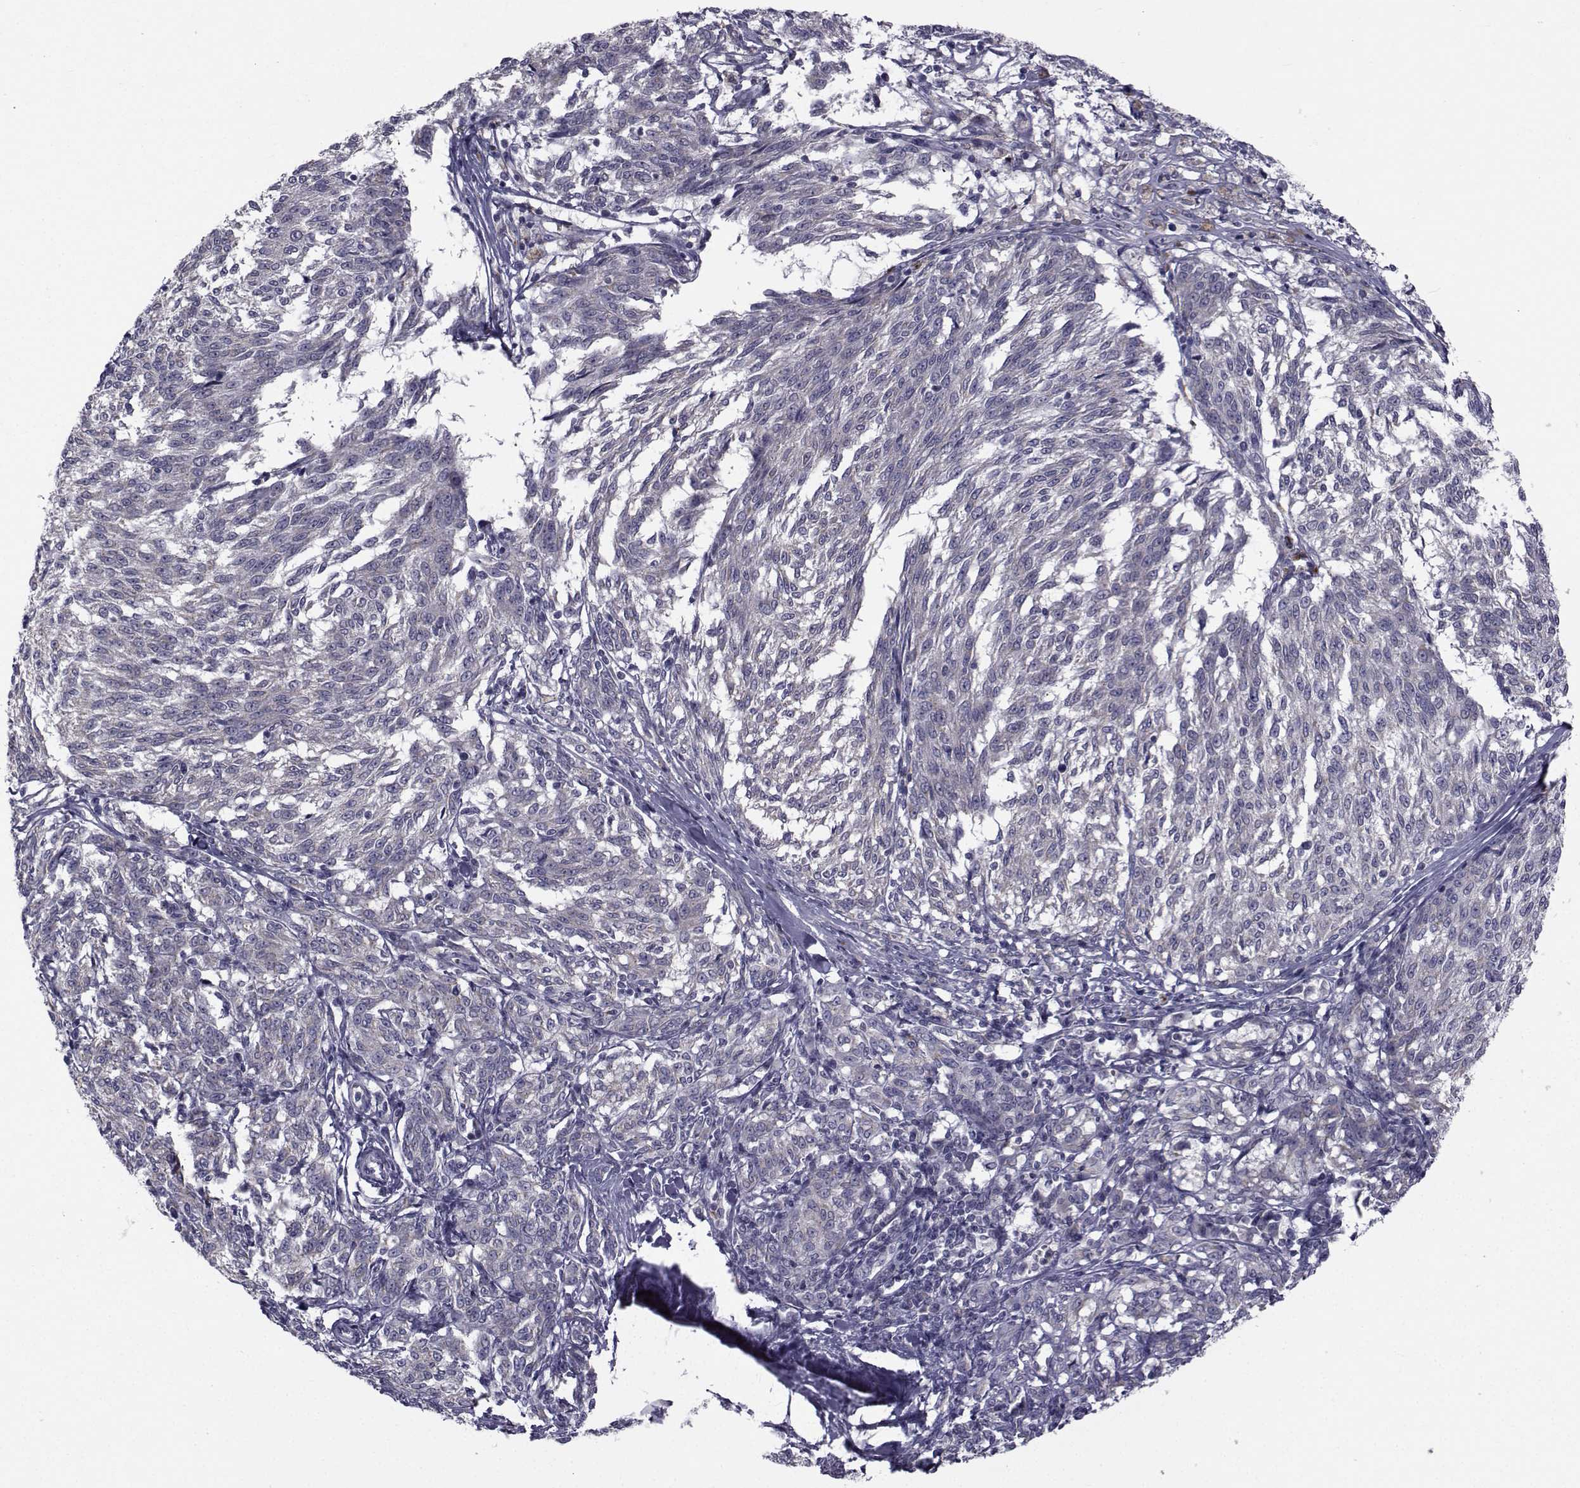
{"staining": {"intensity": "negative", "quantity": "none", "location": "none"}, "tissue": "melanoma", "cell_type": "Tumor cells", "image_type": "cancer", "snomed": [{"axis": "morphology", "description": "Malignant melanoma, NOS"}, {"axis": "topography", "description": "Skin"}], "caption": "The micrograph reveals no staining of tumor cells in melanoma. The staining is performed using DAB (3,3'-diaminobenzidine) brown chromogen with nuclei counter-stained in using hematoxylin.", "gene": "ANGPT1", "patient": {"sex": "female", "age": 72}}